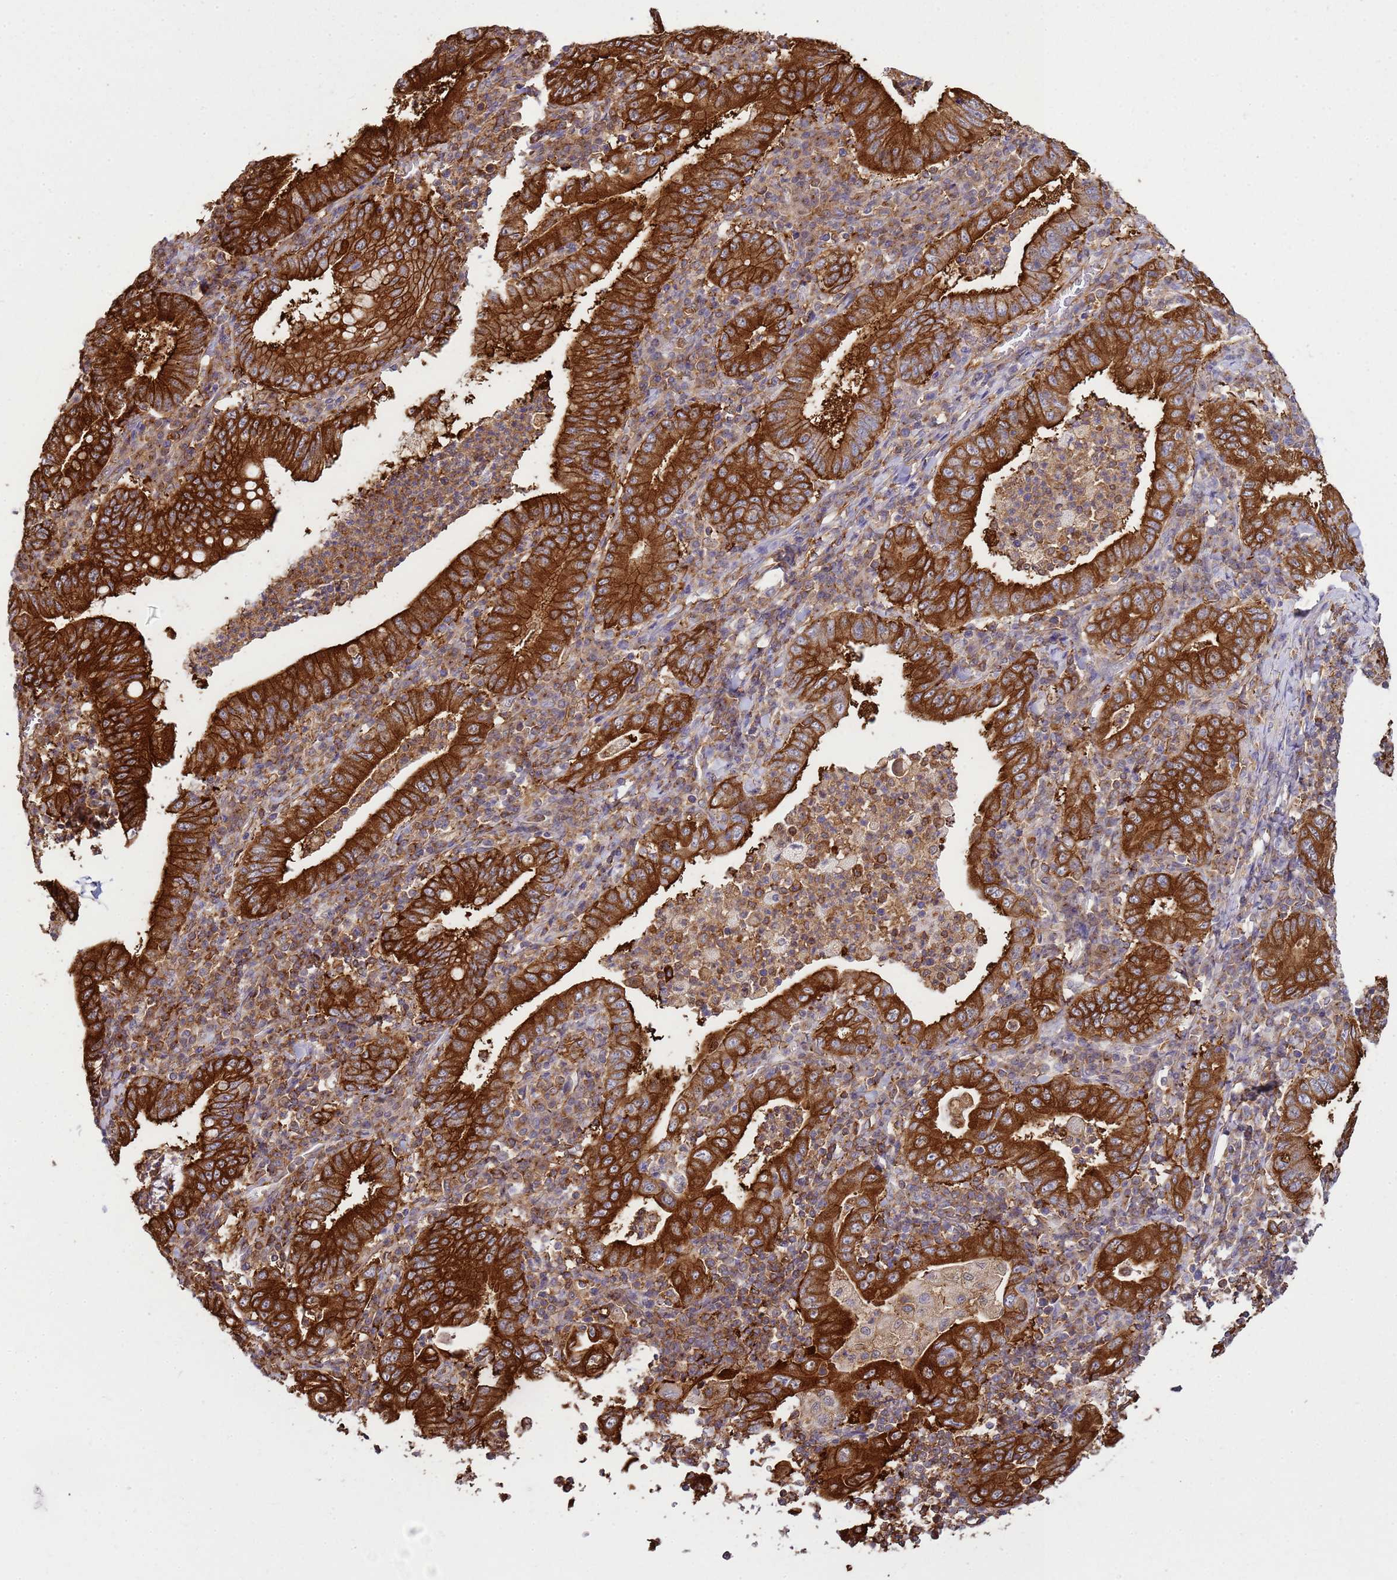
{"staining": {"intensity": "strong", "quantity": ">75%", "location": "cytoplasmic/membranous"}, "tissue": "stomach cancer", "cell_type": "Tumor cells", "image_type": "cancer", "snomed": [{"axis": "morphology", "description": "Normal tissue, NOS"}, {"axis": "morphology", "description": "Adenocarcinoma, NOS"}, {"axis": "topography", "description": "Esophagus"}, {"axis": "topography", "description": "Stomach, upper"}, {"axis": "topography", "description": "Peripheral nerve tissue"}], "caption": "Immunohistochemical staining of adenocarcinoma (stomach) demonstrates high levels of strong cytoplasmic/membranous staining in about >75% of tumor cells.", "gene": "GABRE", "patient": {"sex": "male", "age": 62}}